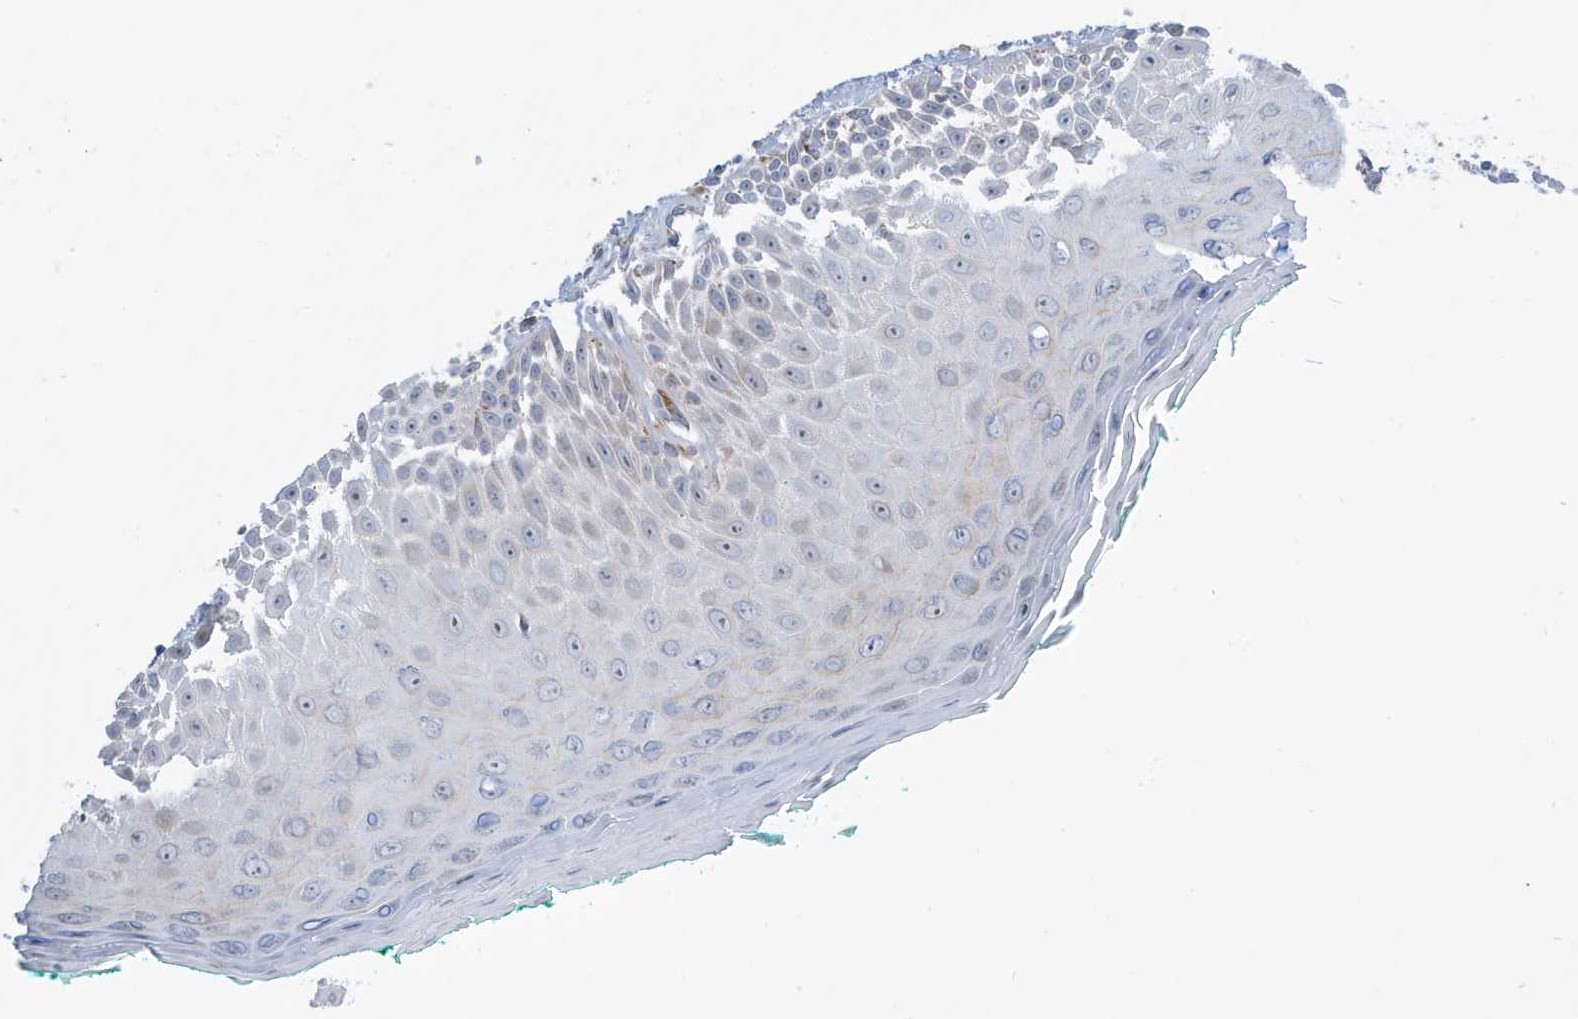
{"staining": {"intensity": "moderate", "quantity": "<25%", "location": "cytoplasmic/membranous"}, "tissue": "oral mucosa", "cell_type": "Squamous epithelial cells", "image_type": "normal", "snomed": [{"axis": "morphology", "description": "Normal tissue, NOS"}, {"axis": "topography", "description": "Oral tissue"}], "caption": "A high-resolution photomicrograph shows immunohistochemistry (IHC) staining of normal oral mucosa, which reveals moderate cytoplasmic/membranous staining in approximately <25% of squamous epithelial cells.", "gene": "SEMA3F", "patient": {"sex": "female", "age": 70}}